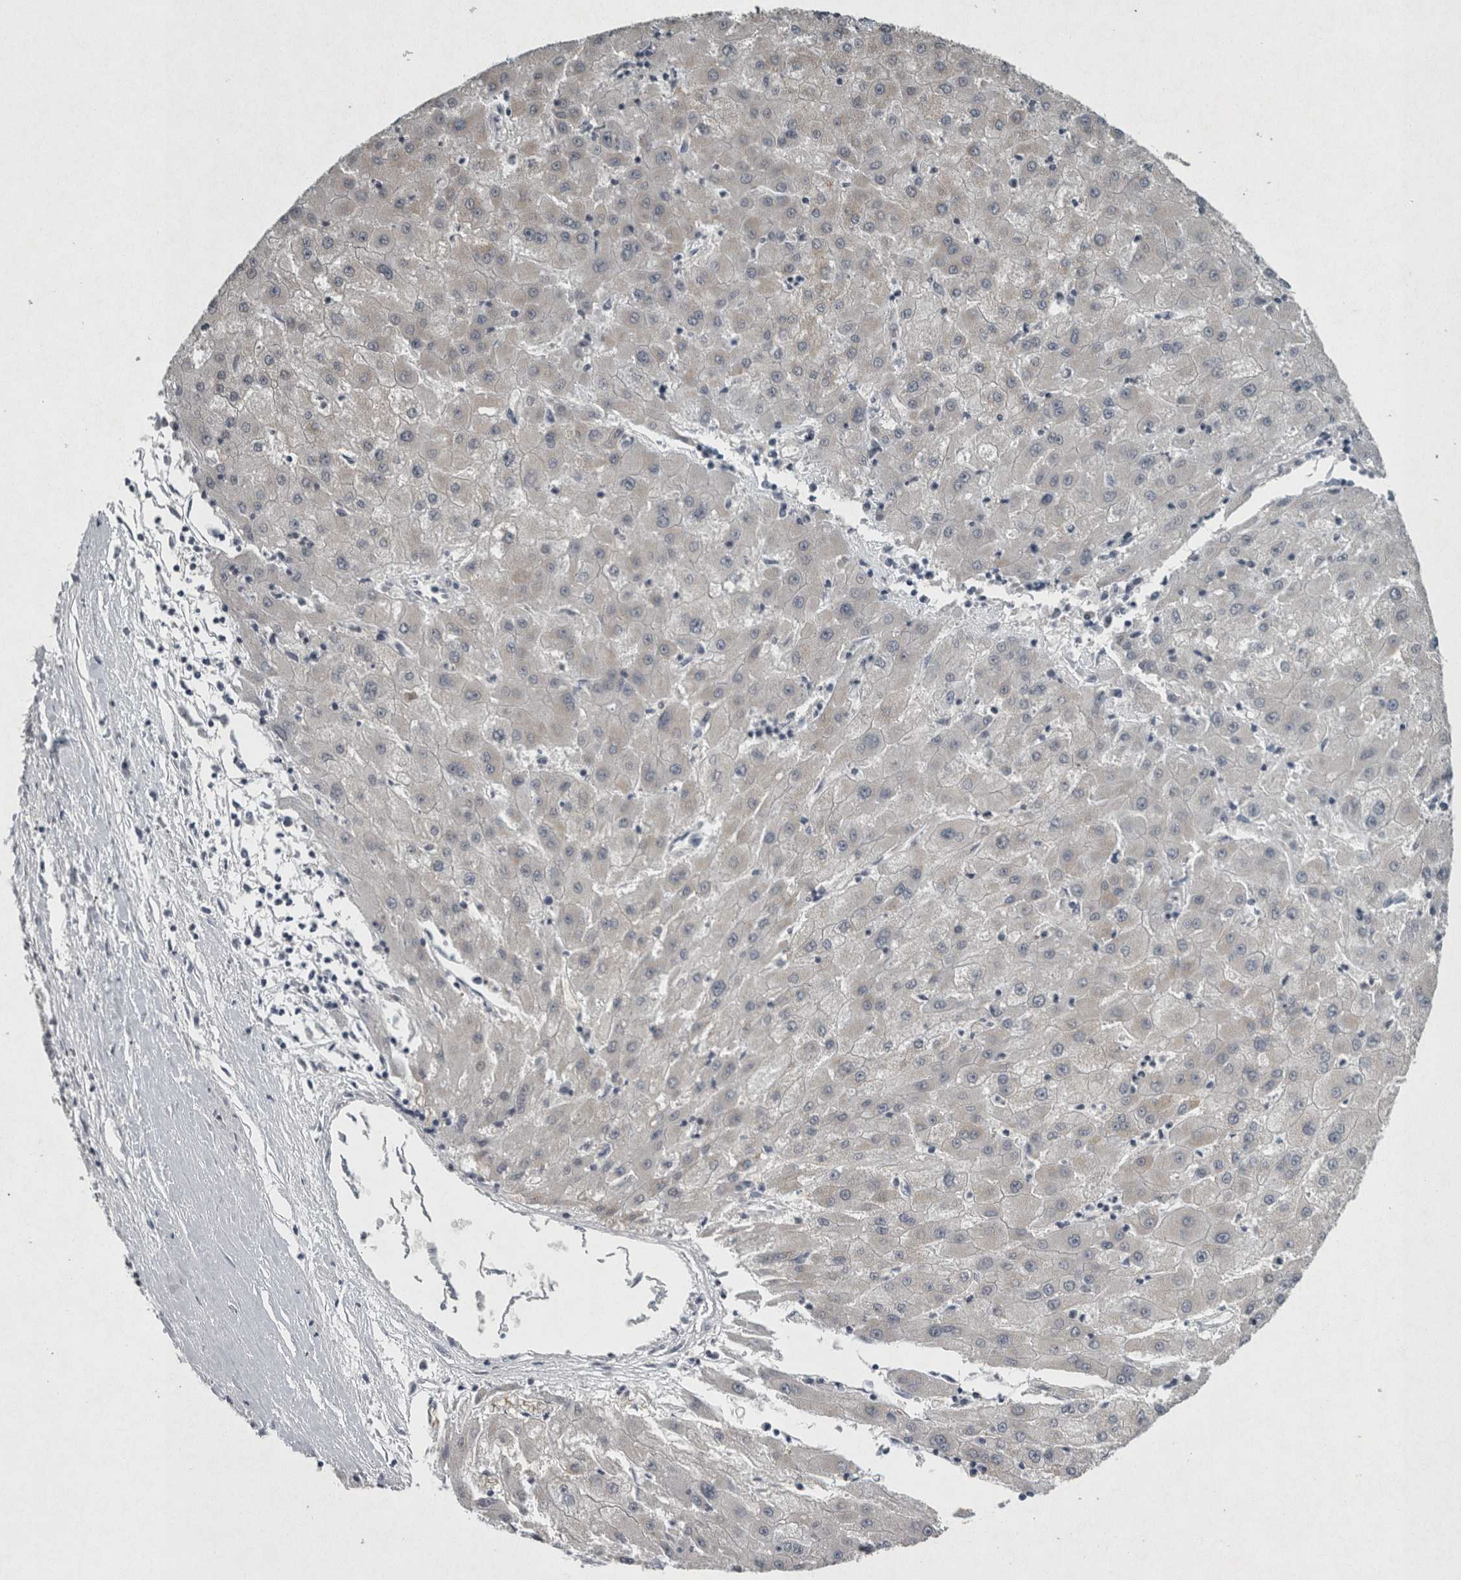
{"staining": {"intensity": "negative", "quantity": "none", "location": "none"}, "tissue": "liver cancer", "cell_type": "Tumor cells", "image_type": "cancer", "snomed": [{"axis": "morphology", "description": "Carcinoma, Hepatocellular, NOS"}, {"axis": "topography", "description": "Liver"}], "caption": "Hepatocellular carcinoma (liver) was stained to show a protein in brown. There is no significant staining in tumor cells.", "gene": "WNT7A", "patient": {"sex": "male", "age": 72}}